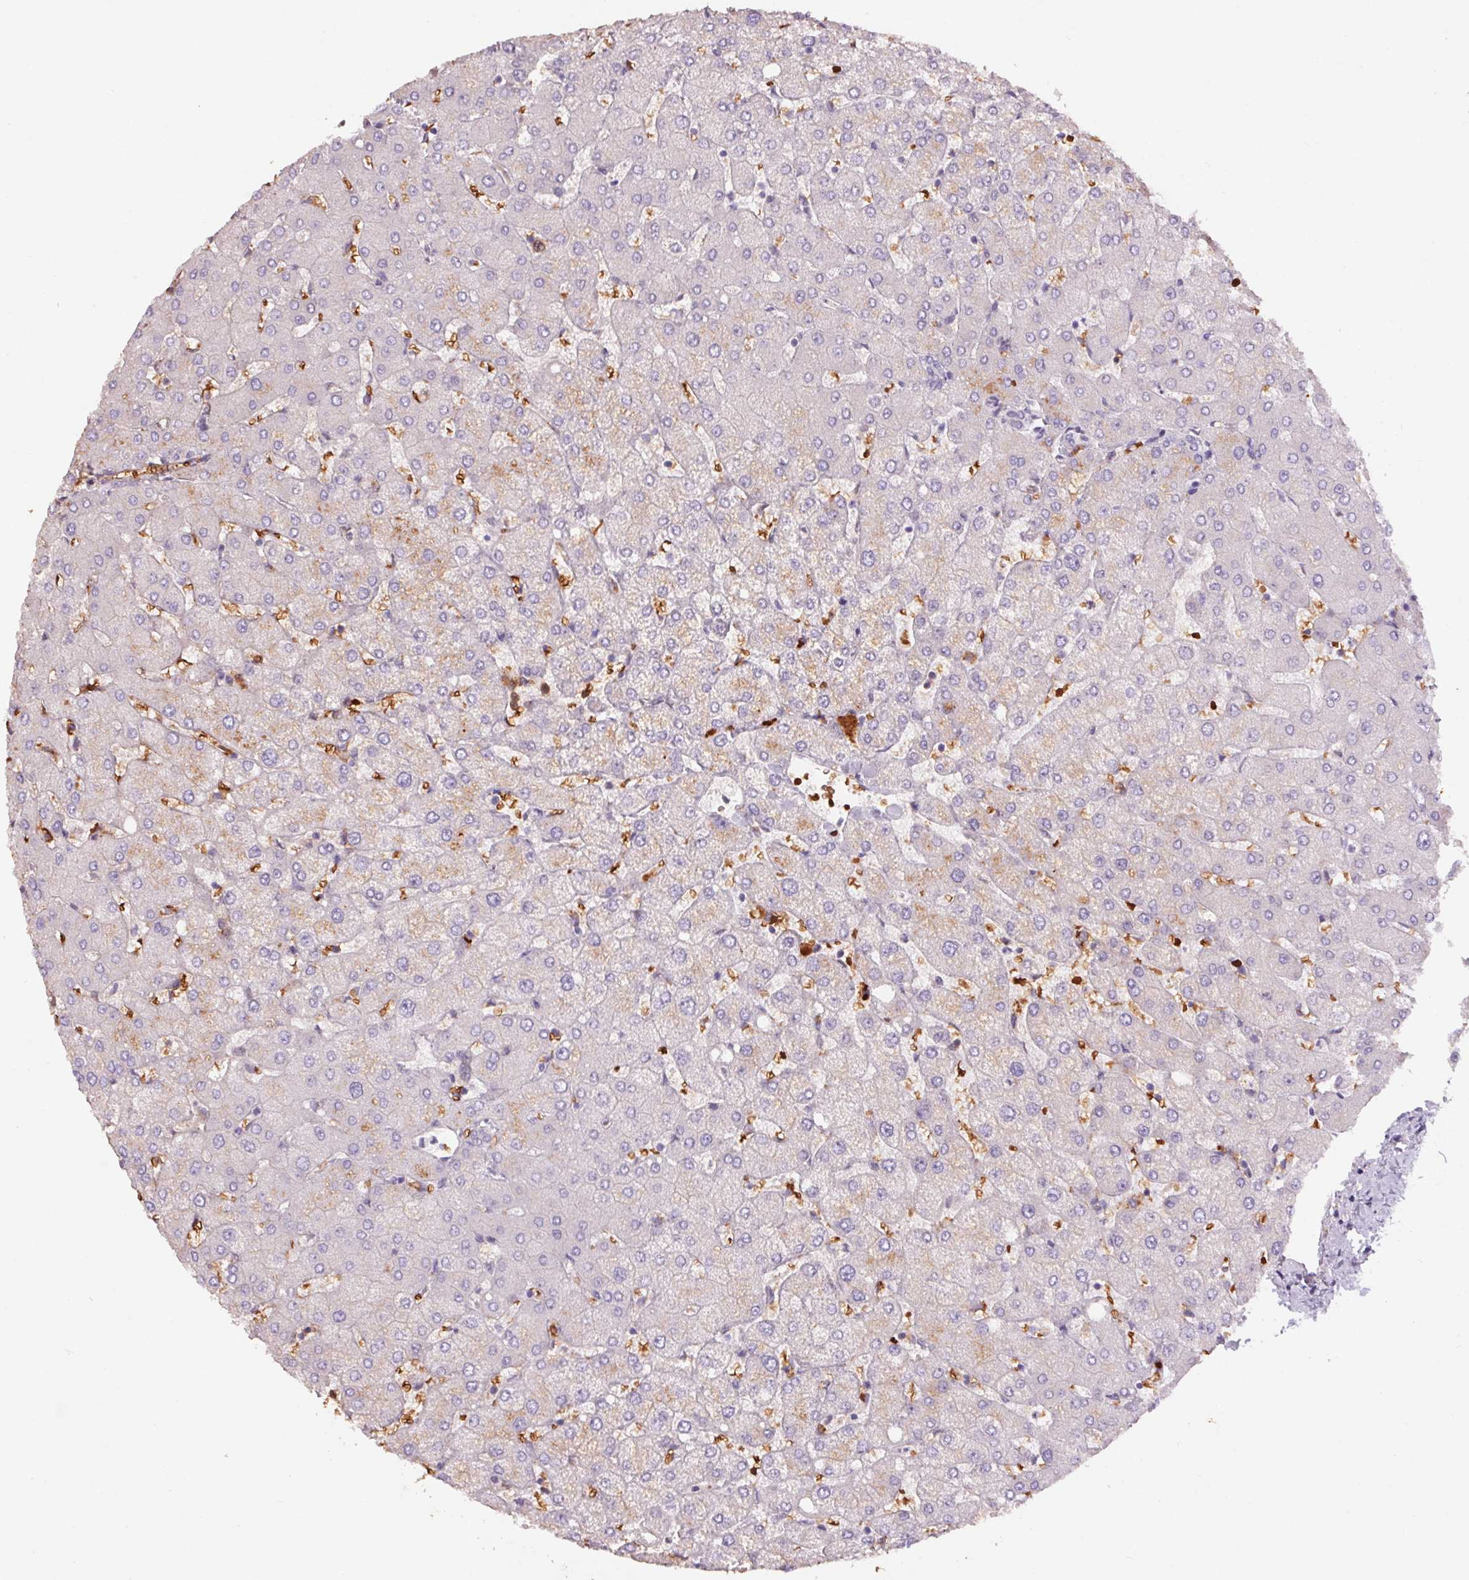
{"staining": {"intensity": "negative", "quantity": "none", "location": "none"}, "tissue": "liver", "cell_type": "Hepatocytes", "image_type": "normal", "snomed": [{"axis": "morphology", "description": "Normal tissue, NOS"}, {"axis": "topography", "description": "Liver"}], "caption": "A histopathology image of liver stained for a protein displays no brown staining in hepatocytes.", "gene": "HBQ1", "patient": {"sex": "female", "age": 54}}